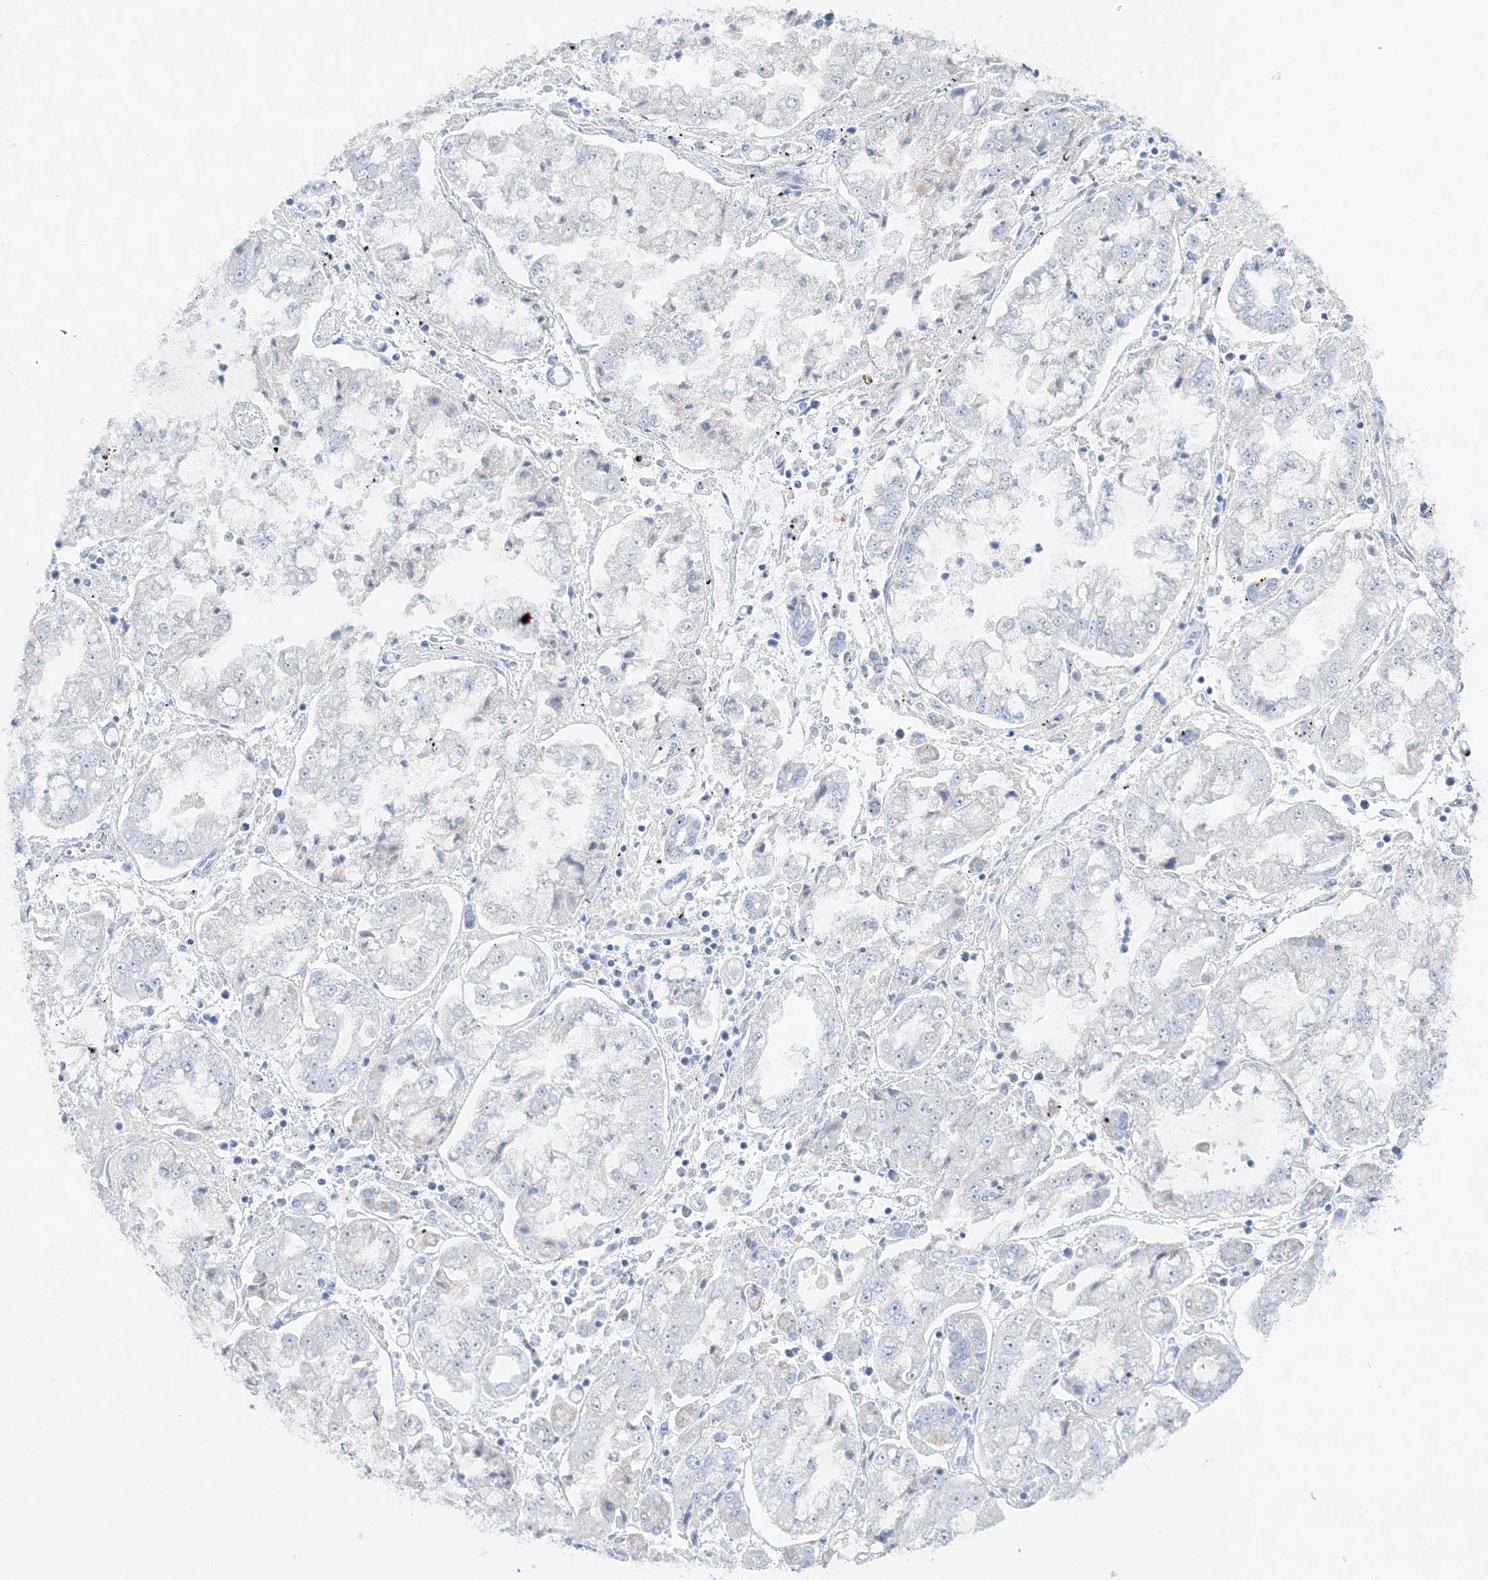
{"staining": {"intensity": "negative", "quantity": "none", "location": "none"}, "tissue": "stomach cancer", "cell_type": "Tumor cells", "image_type": "cancer", "snomed": [{"axis": "morphology", "description": "Adenocarcinoma, NOS"}, {"axis": "topography", "description": "Stomach"}], "caption": "The micrograph shows no staining of tumor cells in adenocarcinoma (stomach). (DAB (3,3'-diaminobenzidine) immunohistochemistry visualized using brightfield microscopy, high magnification).", "gene": "SLC5A6", "patient": {"sex": "male", "age": 76}}